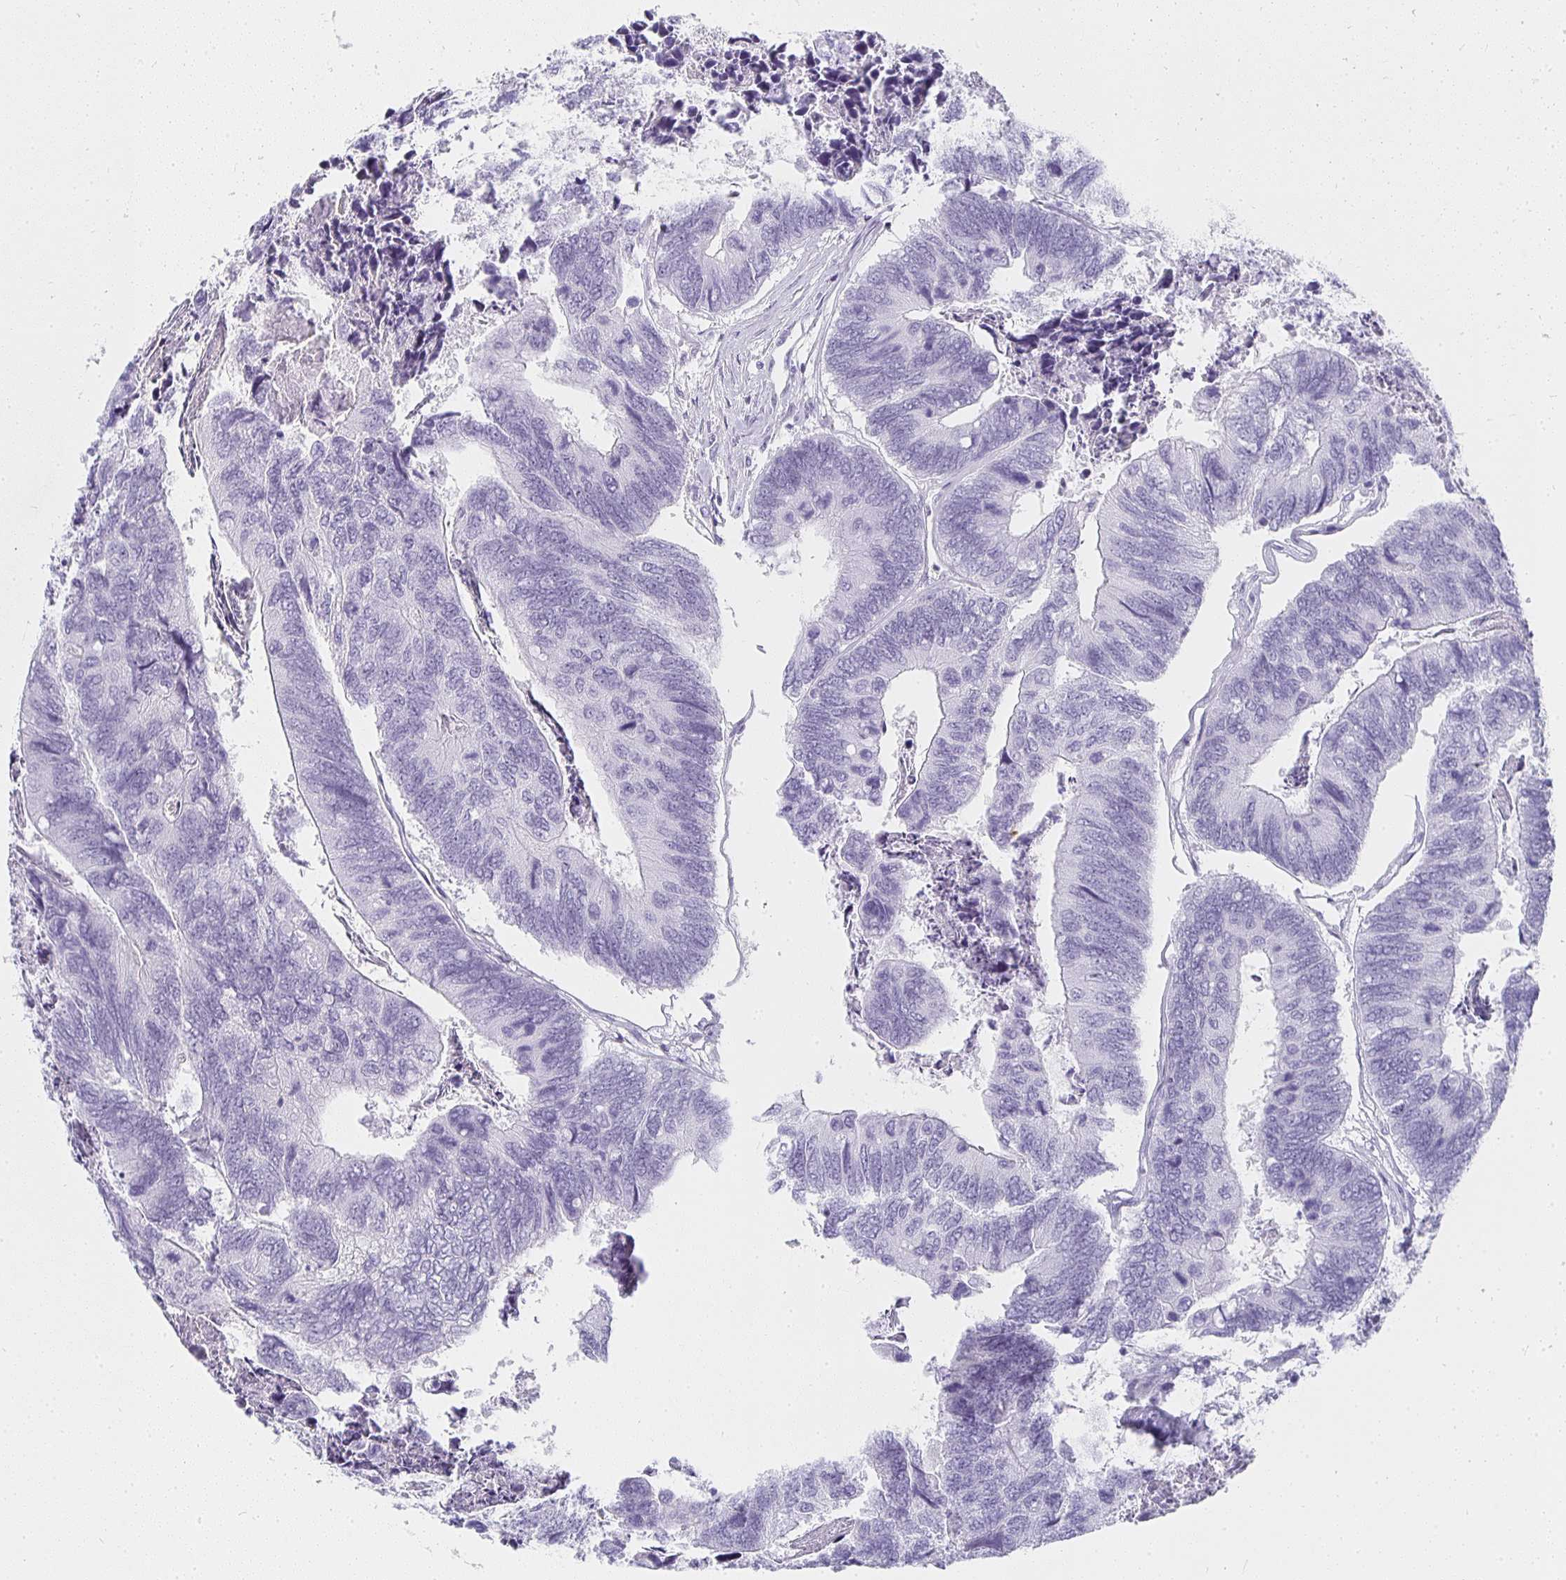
{"staining": {"intensity": "negative", "quantity": "none", "location": "none"}, "tissue": "colorectal cancer", "cell_type": "Tumor cells", "image_type": "cancer", "snomed": [{"axis": "morphology", "description": "Adenocarcinoma, NOS"}, {"axis": "topography", "description": "Colon"}], "caption": "A micrograph of colorectal cancer stained for a protein shows no brown staining in tumor cells.", "gene": "TPSD1", "patient": {"sex": "female", "age": 67}}